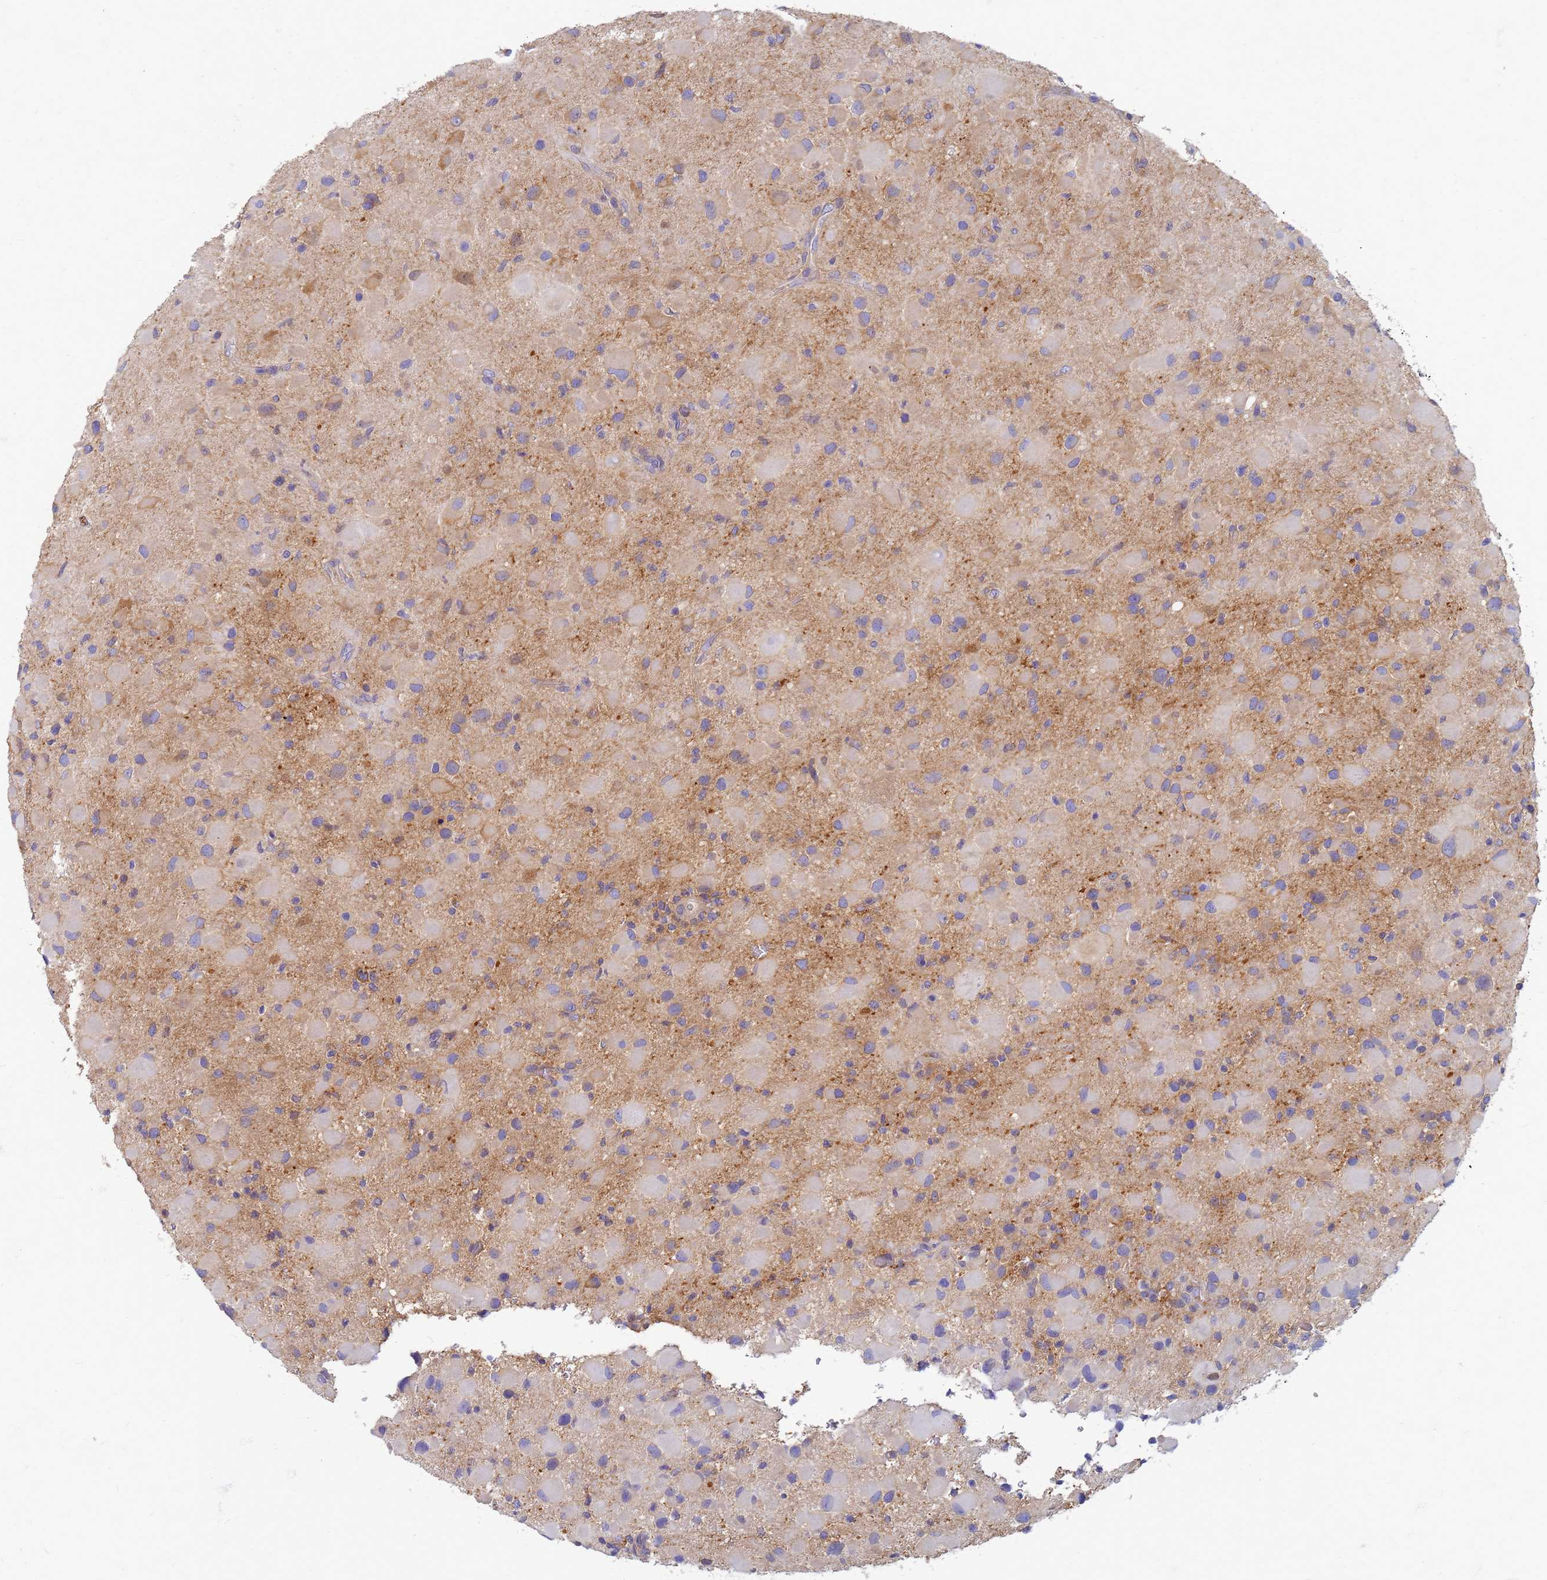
{"staining": {"intensity": "weak", "quantity": "<25%", "location": "cytoplasmic/membranous"}, "tissue": "glioma", "cell_type": "Tumor cells", "image_type": "cancer", "snomed": [{"axis": "morphology", "description": "Glioma, malignant, Low grade"}, {"axis": "topography", "description": "Brain"}], "caption": "Human glioma stained for a protein using IHC reveals no staining in tumor cells.", "gene": "EEA1", "patient": {"sex": "female", "age": 32}}